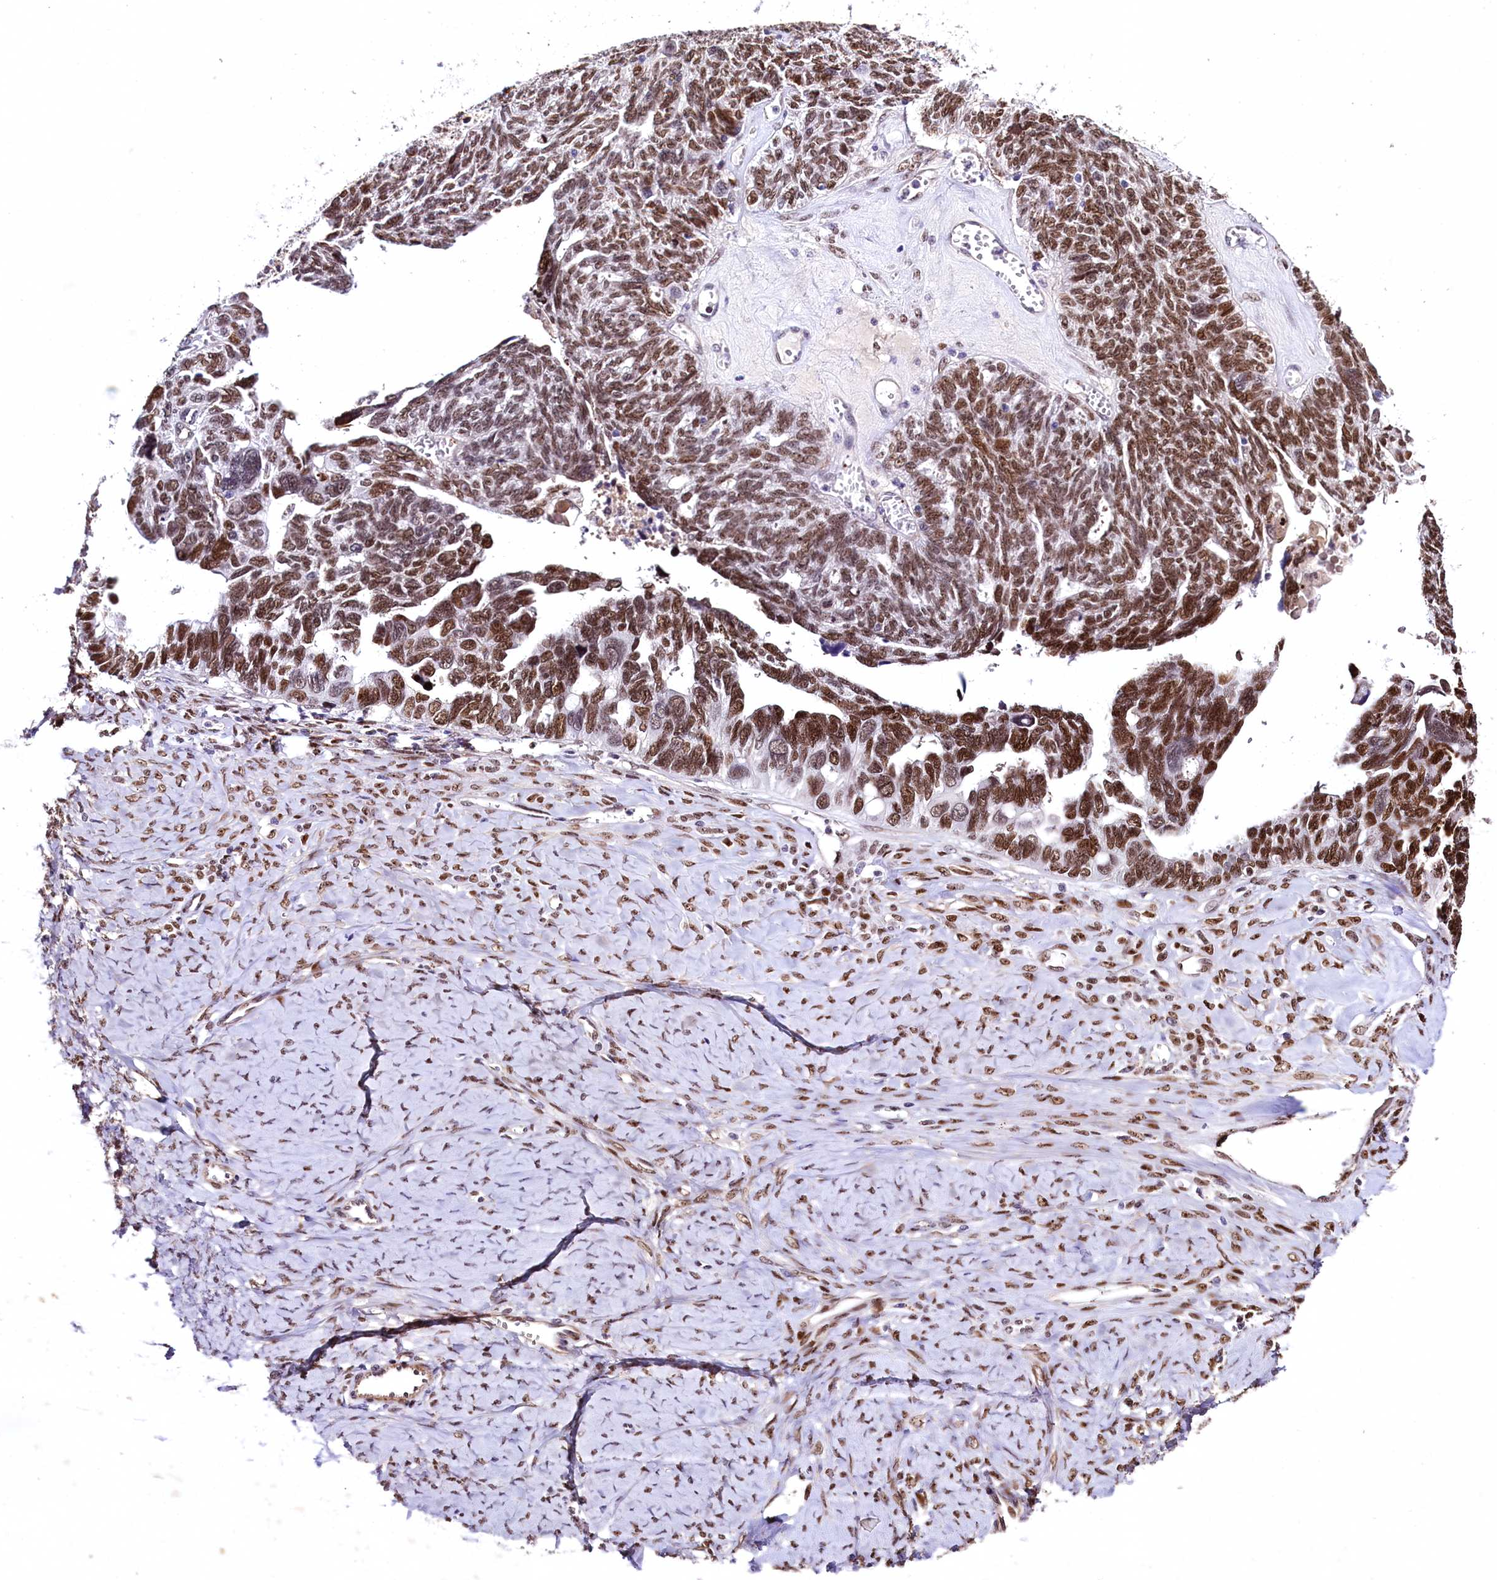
{"staining": {"intensity": "moderate", "quantity": ">75%", "location": "nuclear"}, "tissue": "ovarian cancer", "cell_type": "Tumor cells", "image_type": "cancer", "snomed": [{"axis": "morphology", "description": "Cystadenocarcinoma, serous, NOS"}, {"axis": "topography", "description": "Ovary"}], "caption": "Tumor cells exhibit medium levels of moderate nuclear expression in about >75% of cells in ovarian cancer. The protein is stained brown, and the nuclei are stained in blue (DAB IHC with brightfield microscopy, high magnification).", "gene": "SAMD10", "patient": {"sex": "female", "age": 79}}